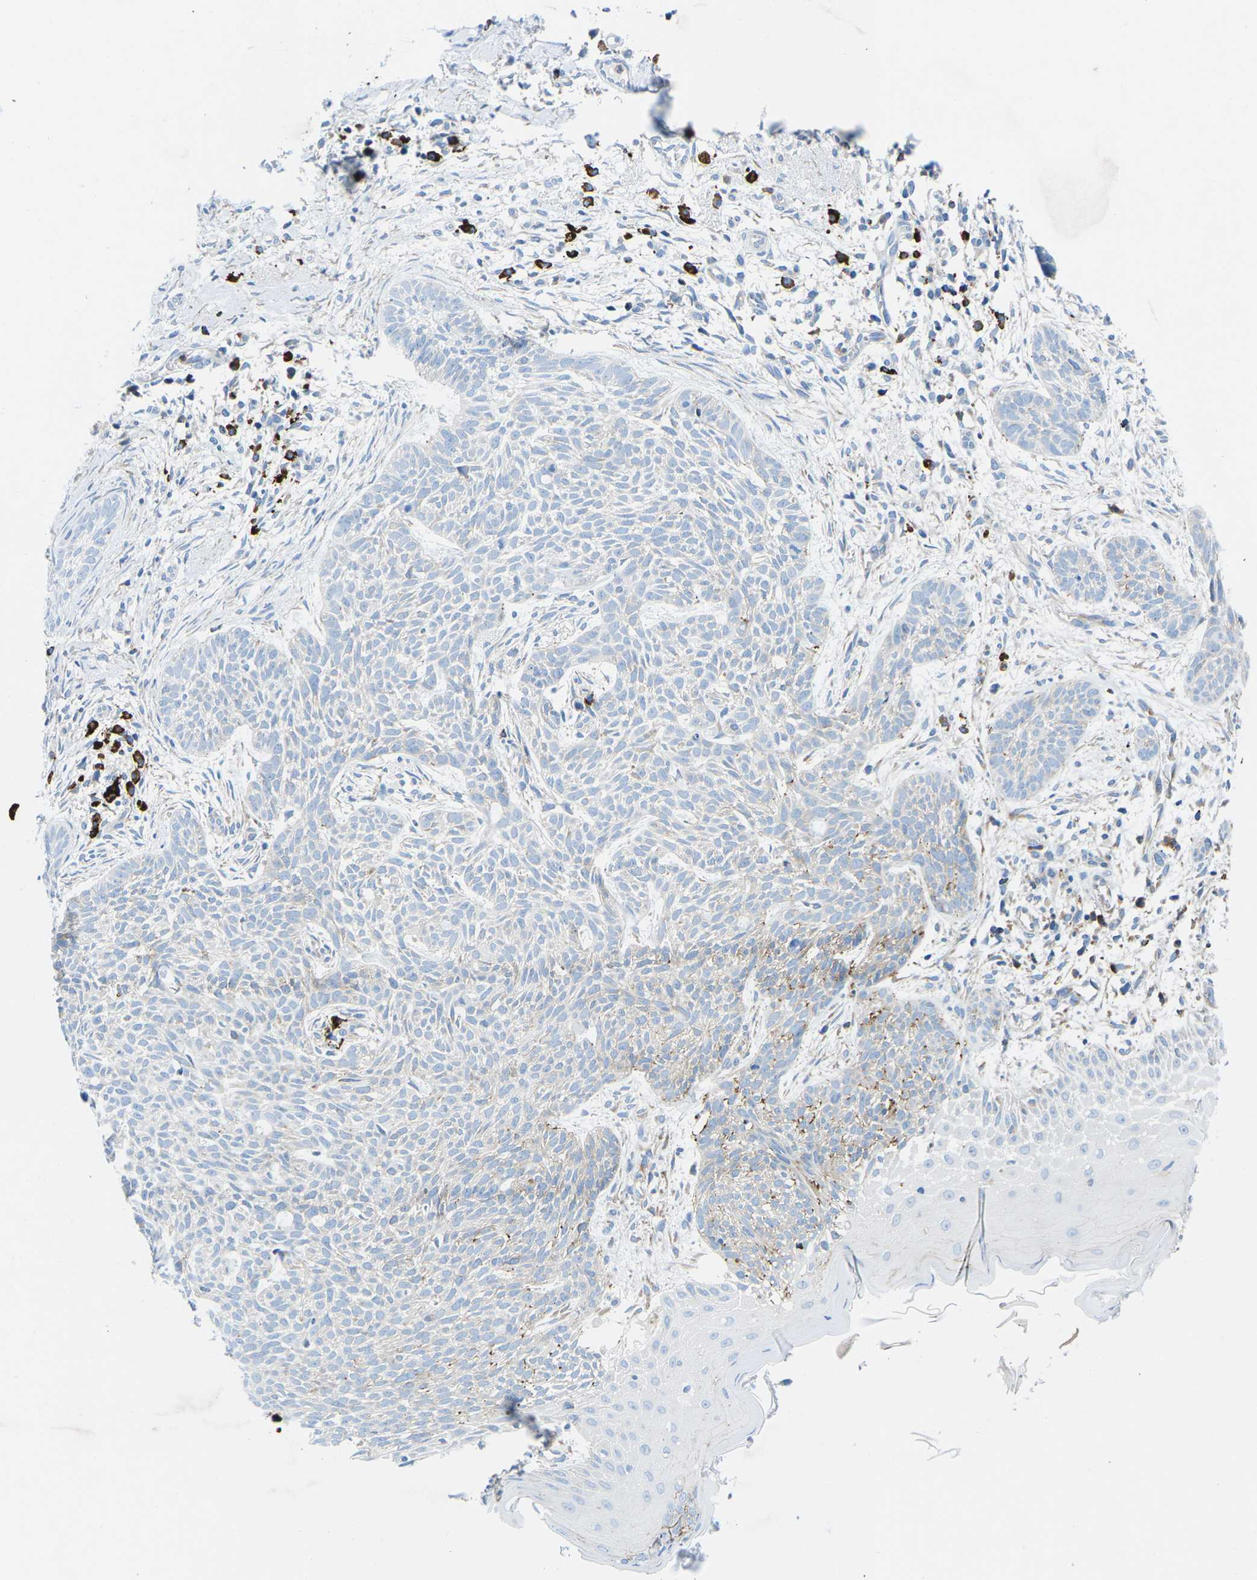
{"staining": {"intensity": "negative", "quantity": "none", "location": "none"}, "tissue": "skin cancer", "cell_type": "Tumor cells", "image_type": "cancer", "snomed": [{"axis": "morphology", "description": "Basal cell carcinoma"}, {"axis": "topography", "description": "Skin"}], "caption": "This histopathology image is of skin cancer stained with immunohistochemistry (IHC) to label a protein in brown with the nuclei are counter-stained blue. There is no positivity in tumor cells.", "gene": "MC4R", "patient": {"sex": "female", "age": 59}}